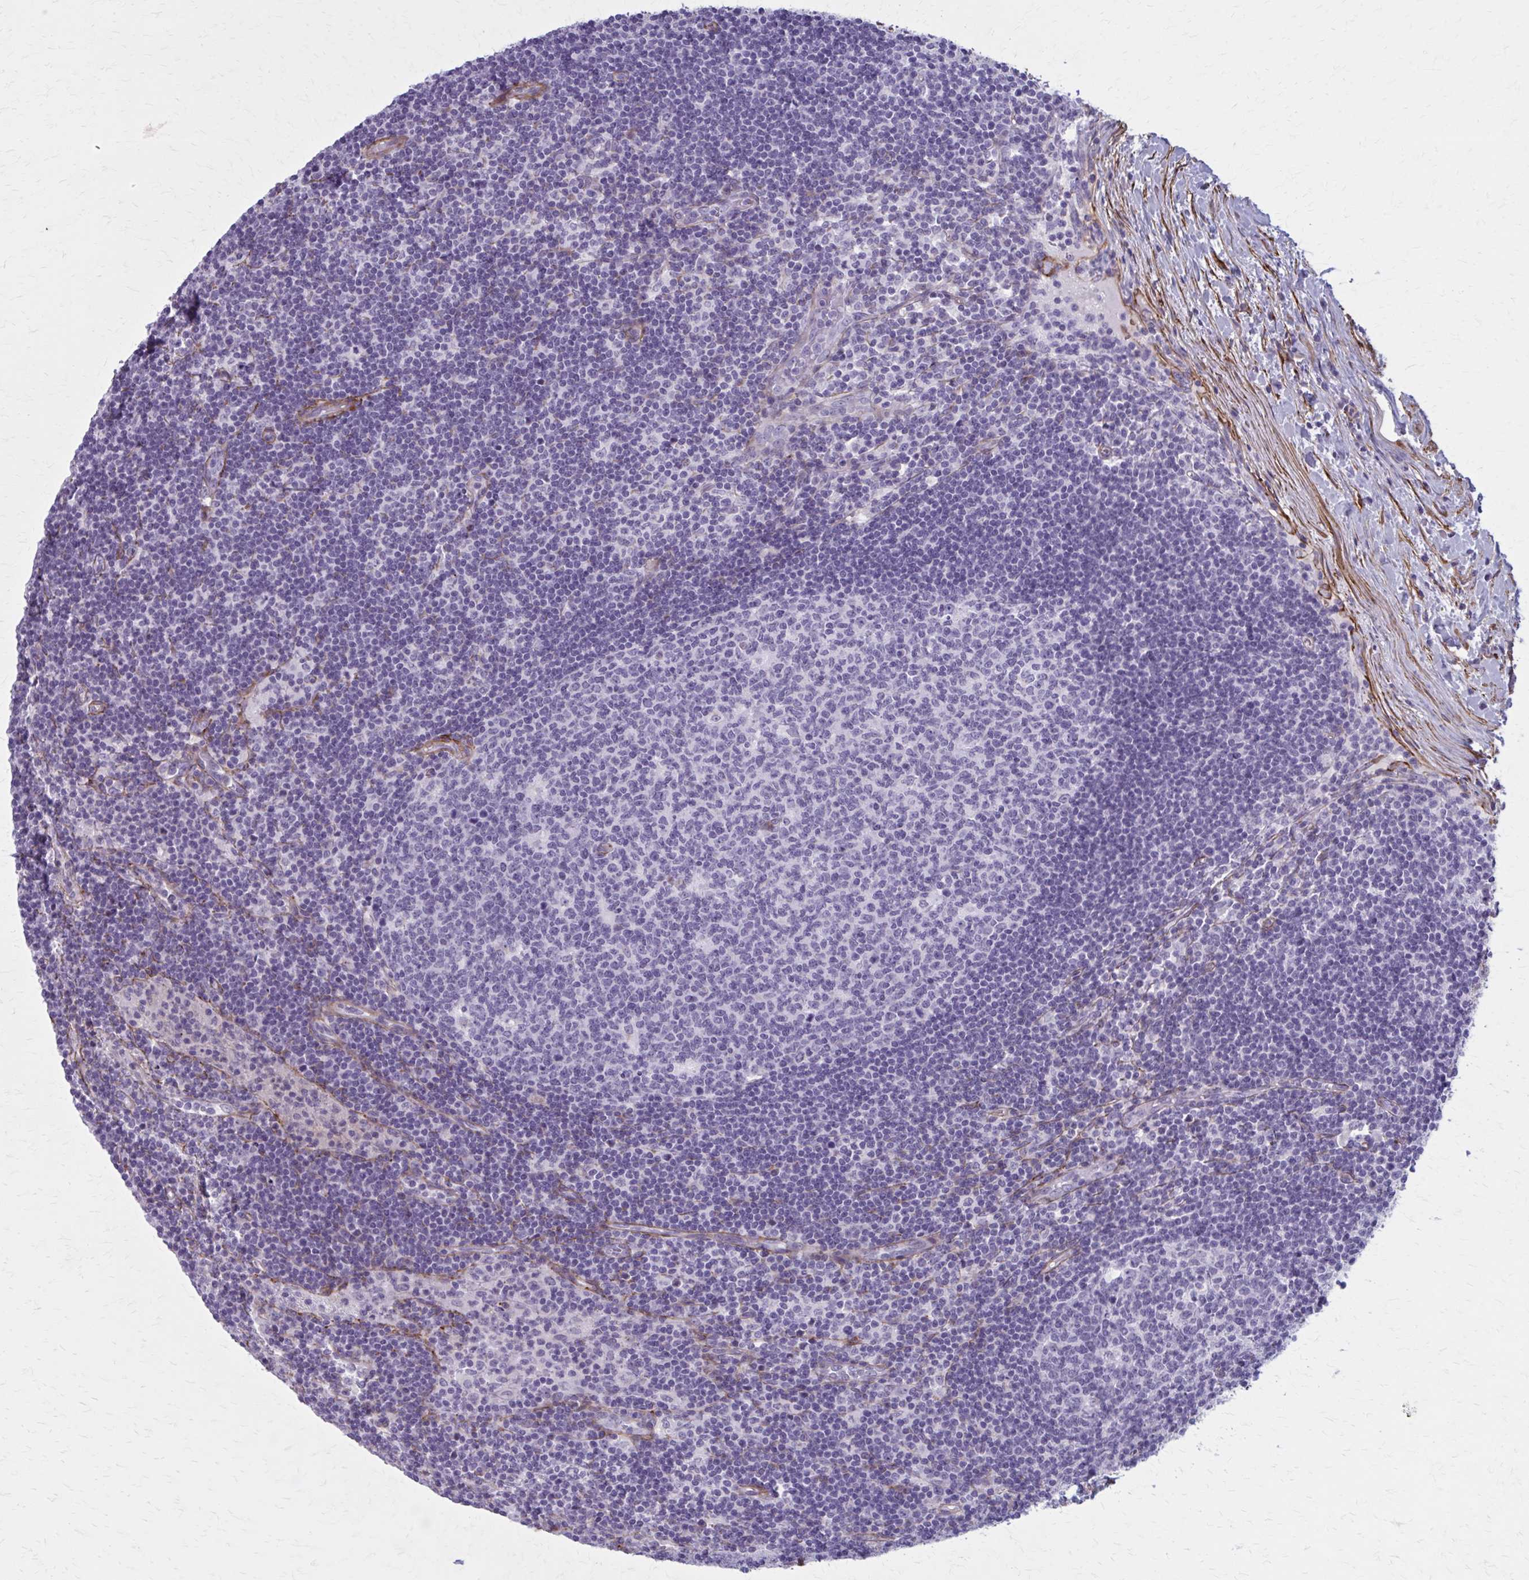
{"staining": {"intensity": "negative", "quantity": "none", "location": "none"}, "tissue": "lymph node", "cell_type": "Germinal center cells", "image_type": "normal", "snomed": [{"axis": "morphology", "description": "Normal tissue, NOS"}, {"axis": "topography", "description": "Lymph node"}], "caption": "Immunohistochemistry (IHC) histopathology image of normal lymph node: lymph node stained with DAB (3,3'-diaminobenzidine) shows no significant protein positivity in germinal center cells. (DAB IHC with hematoxylin counter stain).", "gene": "AKAP12", "patient": {"sex": "male", "age": 67}}